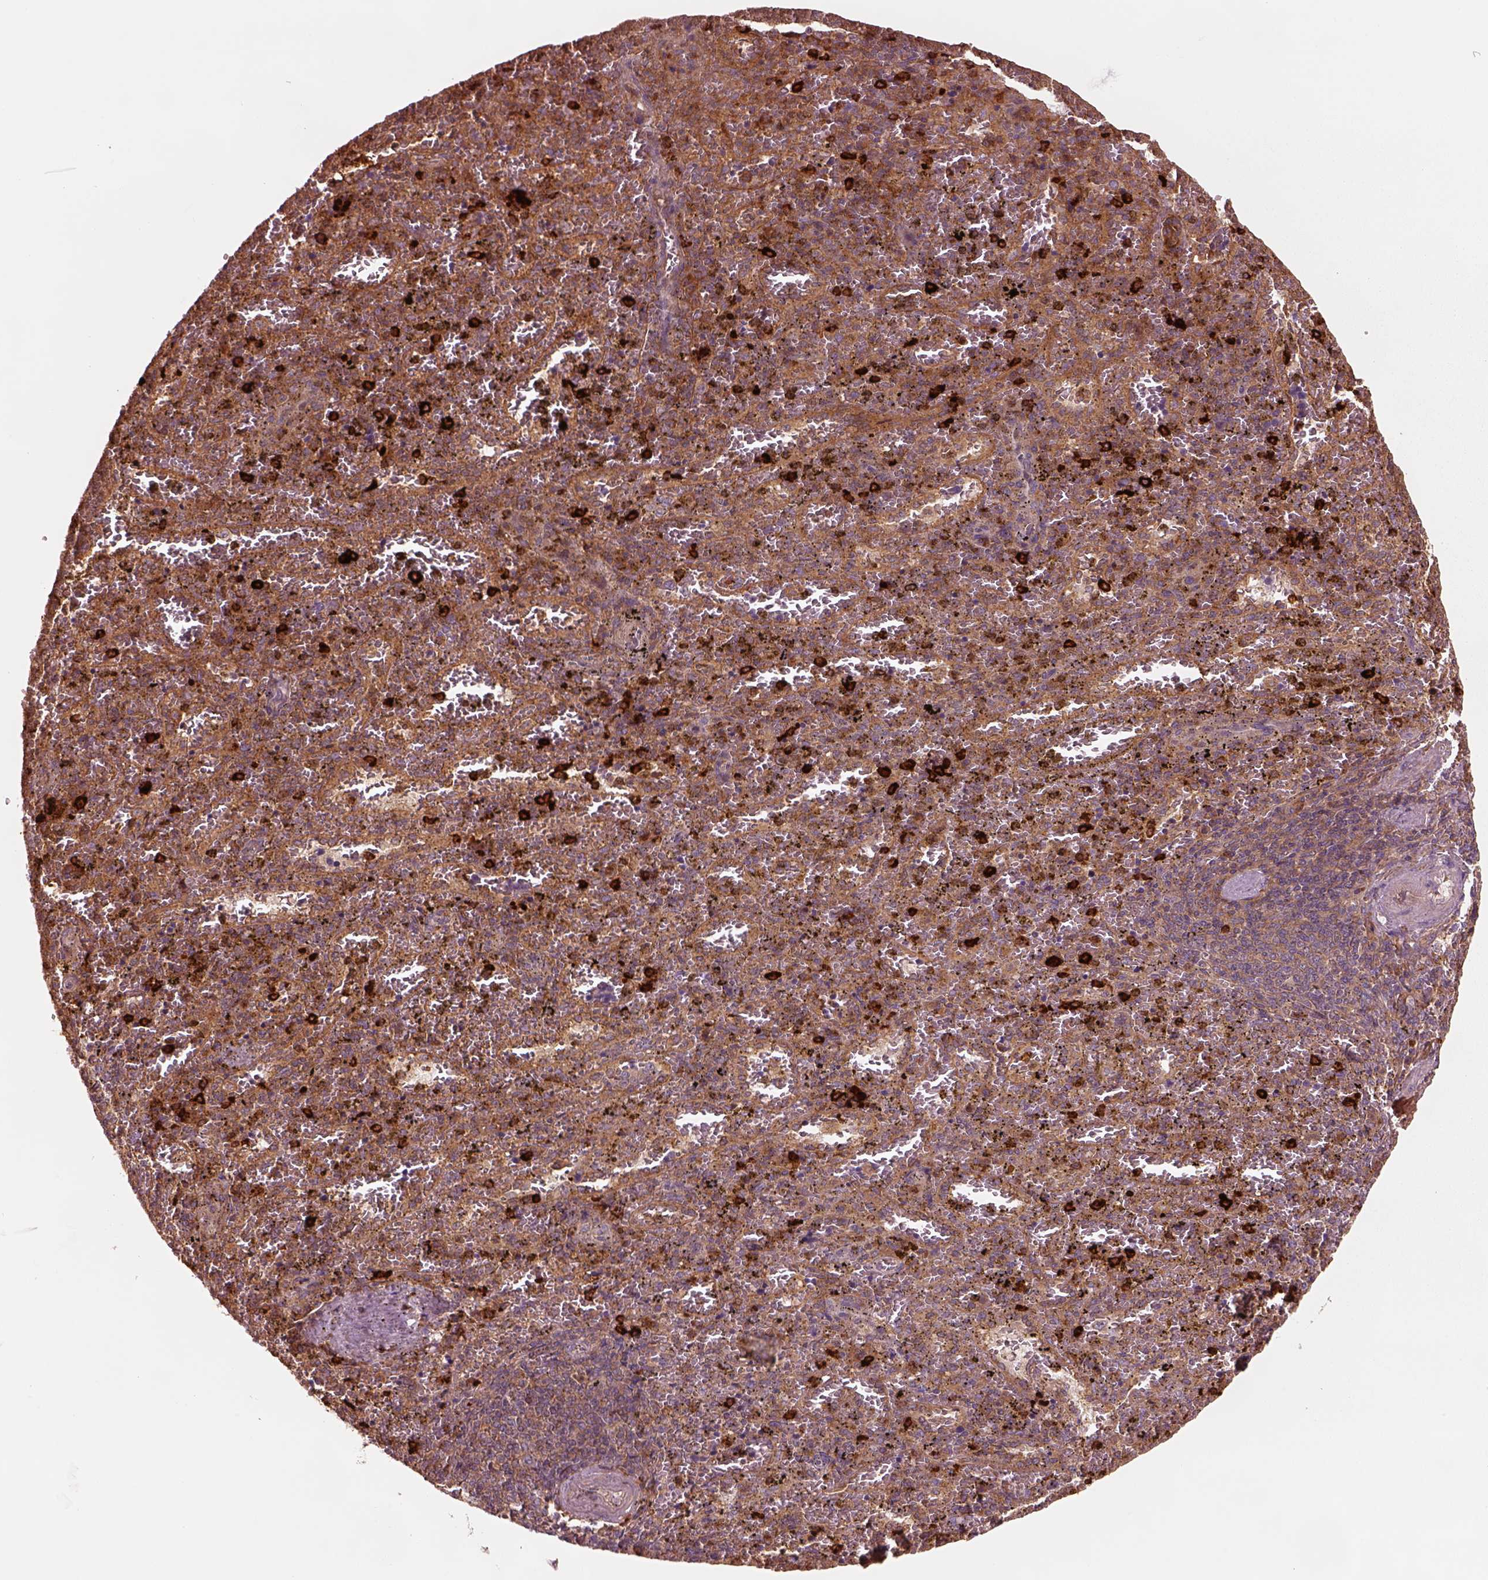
{"staining": {"intensity": "strong", "quantity": "<25%", "location": "cytoplasmic/membranous"}, "tissue": "spleen", "cell_type": "Cells in red pulp", "image_type": "normal", "snomed": [{"axis": "morphology", "description": "Normal tissue, NOS"}, {"axis": "topography", "description": "Spleen"}], "caption": "Immunohistochemical staining of normal human spleen displays <25% levels of strong cytoplasmic/membranous protein staining in approximately <25% of cells in red pulp. (DAB = brown stain, brightfield microscopy at high magnification).", "gene": "ASCC2", "patient": {"sex": "female", "age": 50}}